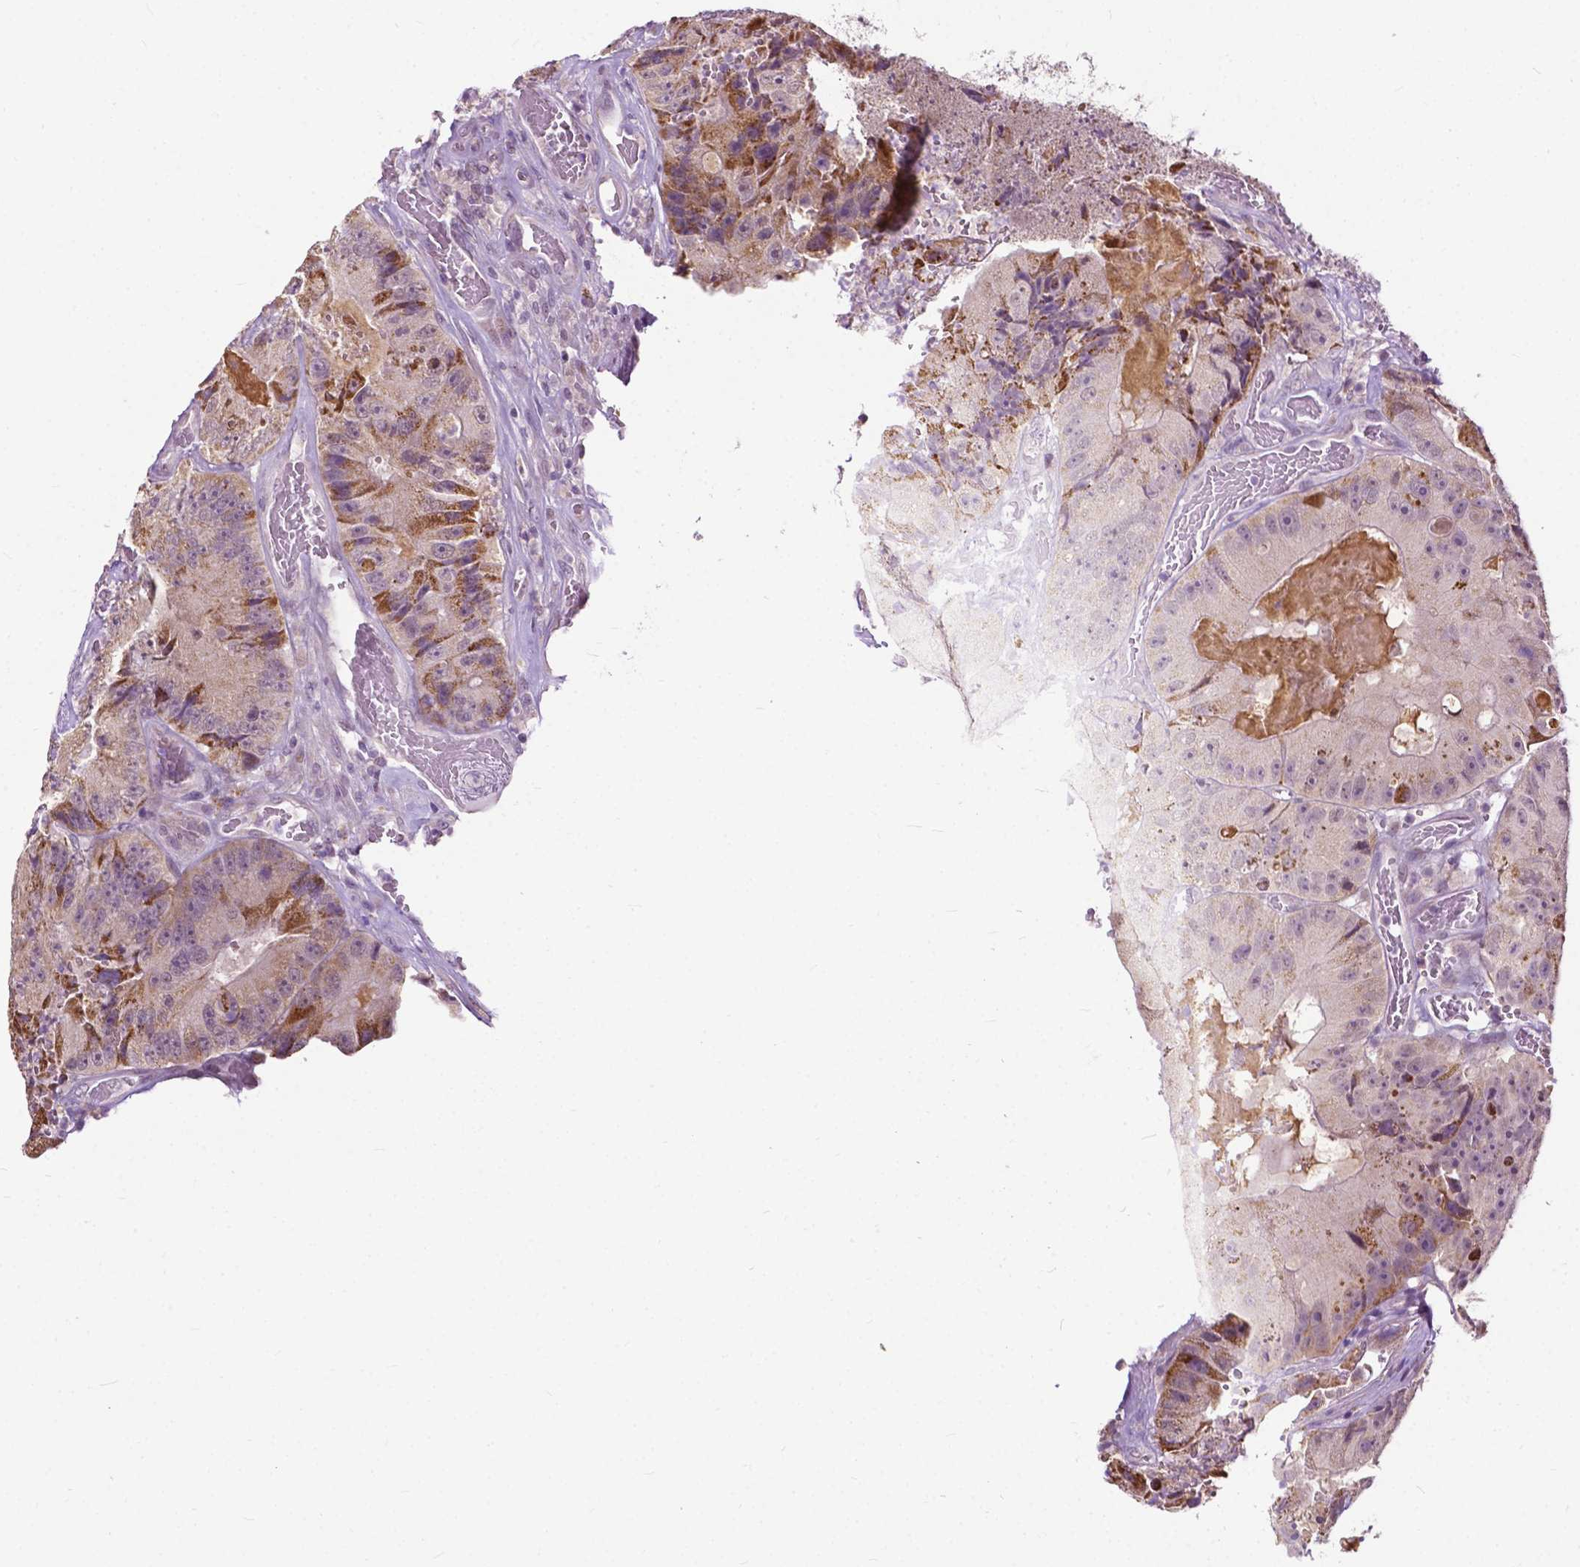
{"staining": {"intensity": "moderate", "quantity": "<25%", "location": "cytoplasmic/membranous"}, "tissue": "colorectal cancer", "cell_type": "Tumor cells", "image_type": "cancer", "snomed": [{"axis": "morphology", "description": "Adenocarcinoma, NOS"}, {"axis": "topography", "description": "Colon"}], "caption": "A micrograph of human colorectal cancer (adenocarcinoma) stained for a protein demonstrates moderate cytoplasmic/membranous brown staining in tumor cells.", "gene": "TTC9B", "patient": {"sex": "female", "age": 86}}